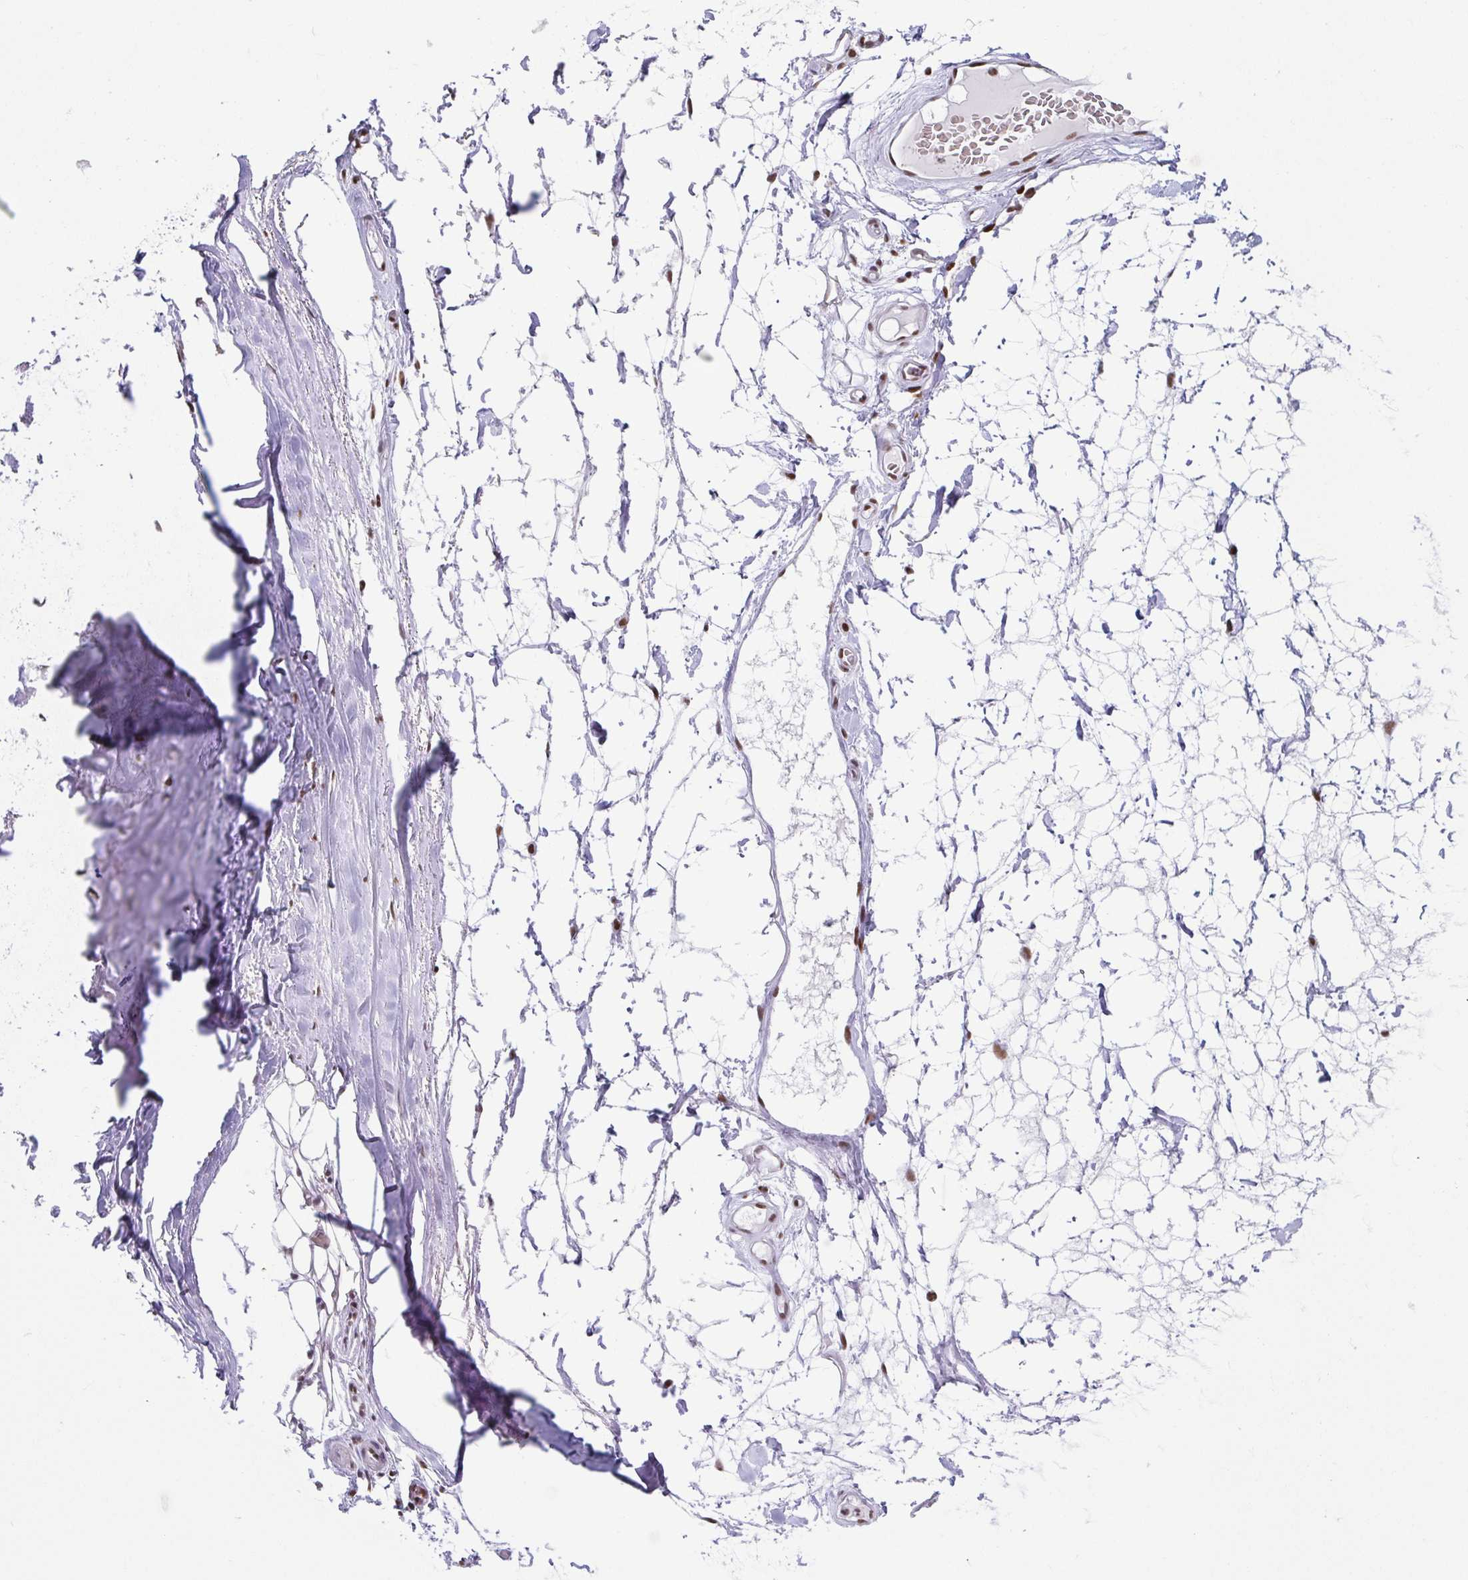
{"staining": {"intensity": "moderate", "quantity": "<25%", "location": "nuclear"}, "tissue": "adipose tissue", "cell_type": "Adipocytes", "image_type": "normal", "snomed": [{"axis": "morphology", "description": "Normal tissue, NOS"}, {"axis": "topography", "description": "Lymph node"}, {"axis": "topography", "description": "Cartilage tissue"}, {"axis": "topography", "description": "Nasopharynx"}], "caption": "A photomicrograph of adipose tissue stained for a protein demonstrates moderate nuclear brown staining in adipocytes. Nuclei are stained in blue.", "gene": "EWSR1", "patient": {"sex": "male", "age": 63}}